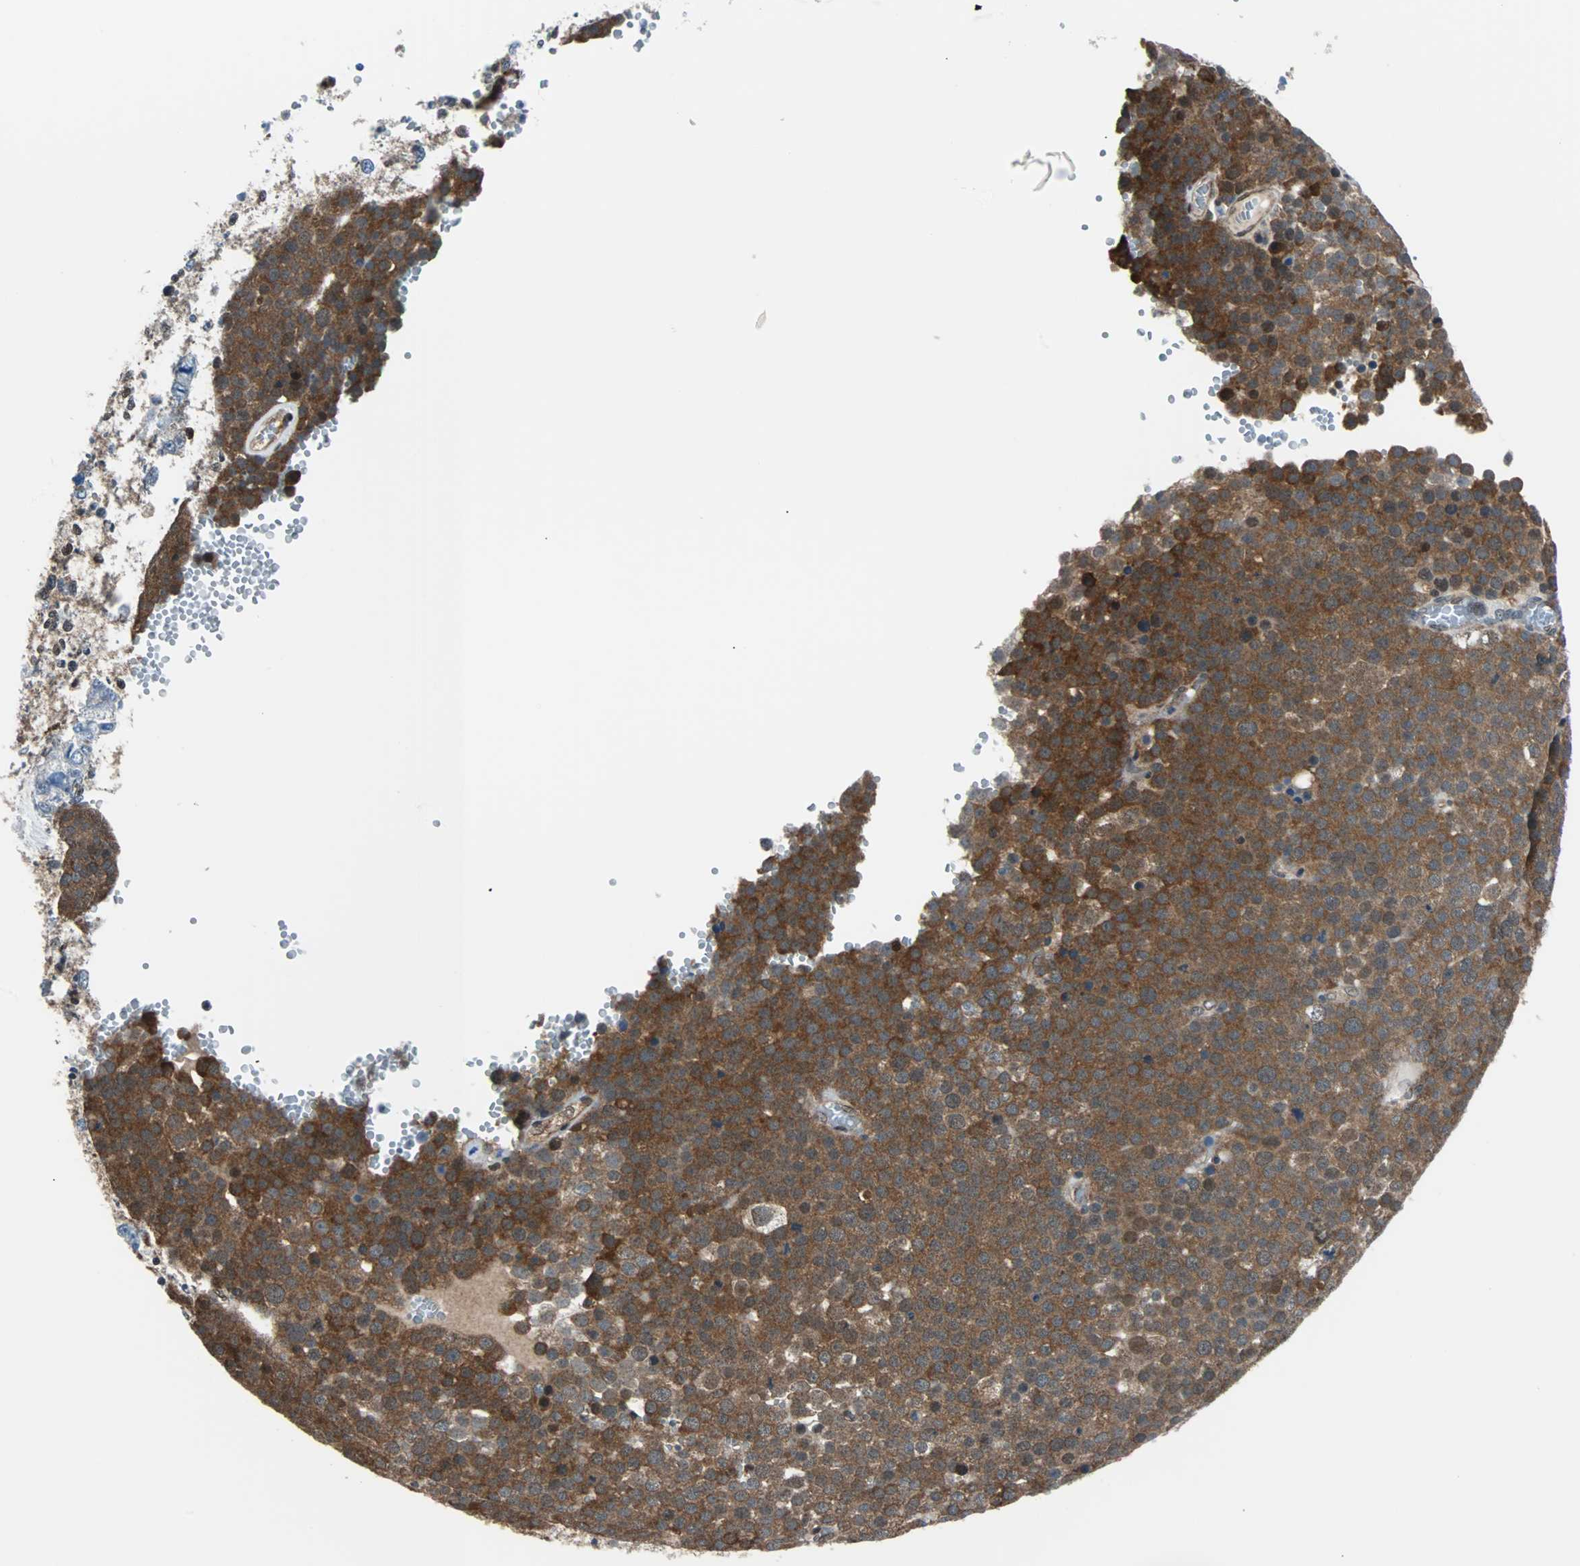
{"staining": {"intensity": "moderate", "quantity": ">75%", "location": "cytoplasmic/membranous"}, "tissue": "testis cancer", "cell_type": "Tumor cells", "image_type": "cancer", "snomed": [{"axis": "morphology", "description": "Seminoma, NOS"}, {"axis": "topography", "description": "Testis"}], "caption": "Testis cancer (seminoma) stained for a protein demonstrates moderate cytoplasmic/membranous positivity in tumor cells.", "gene": "VCP", "patient": {"sex": "male", "age": 71}}